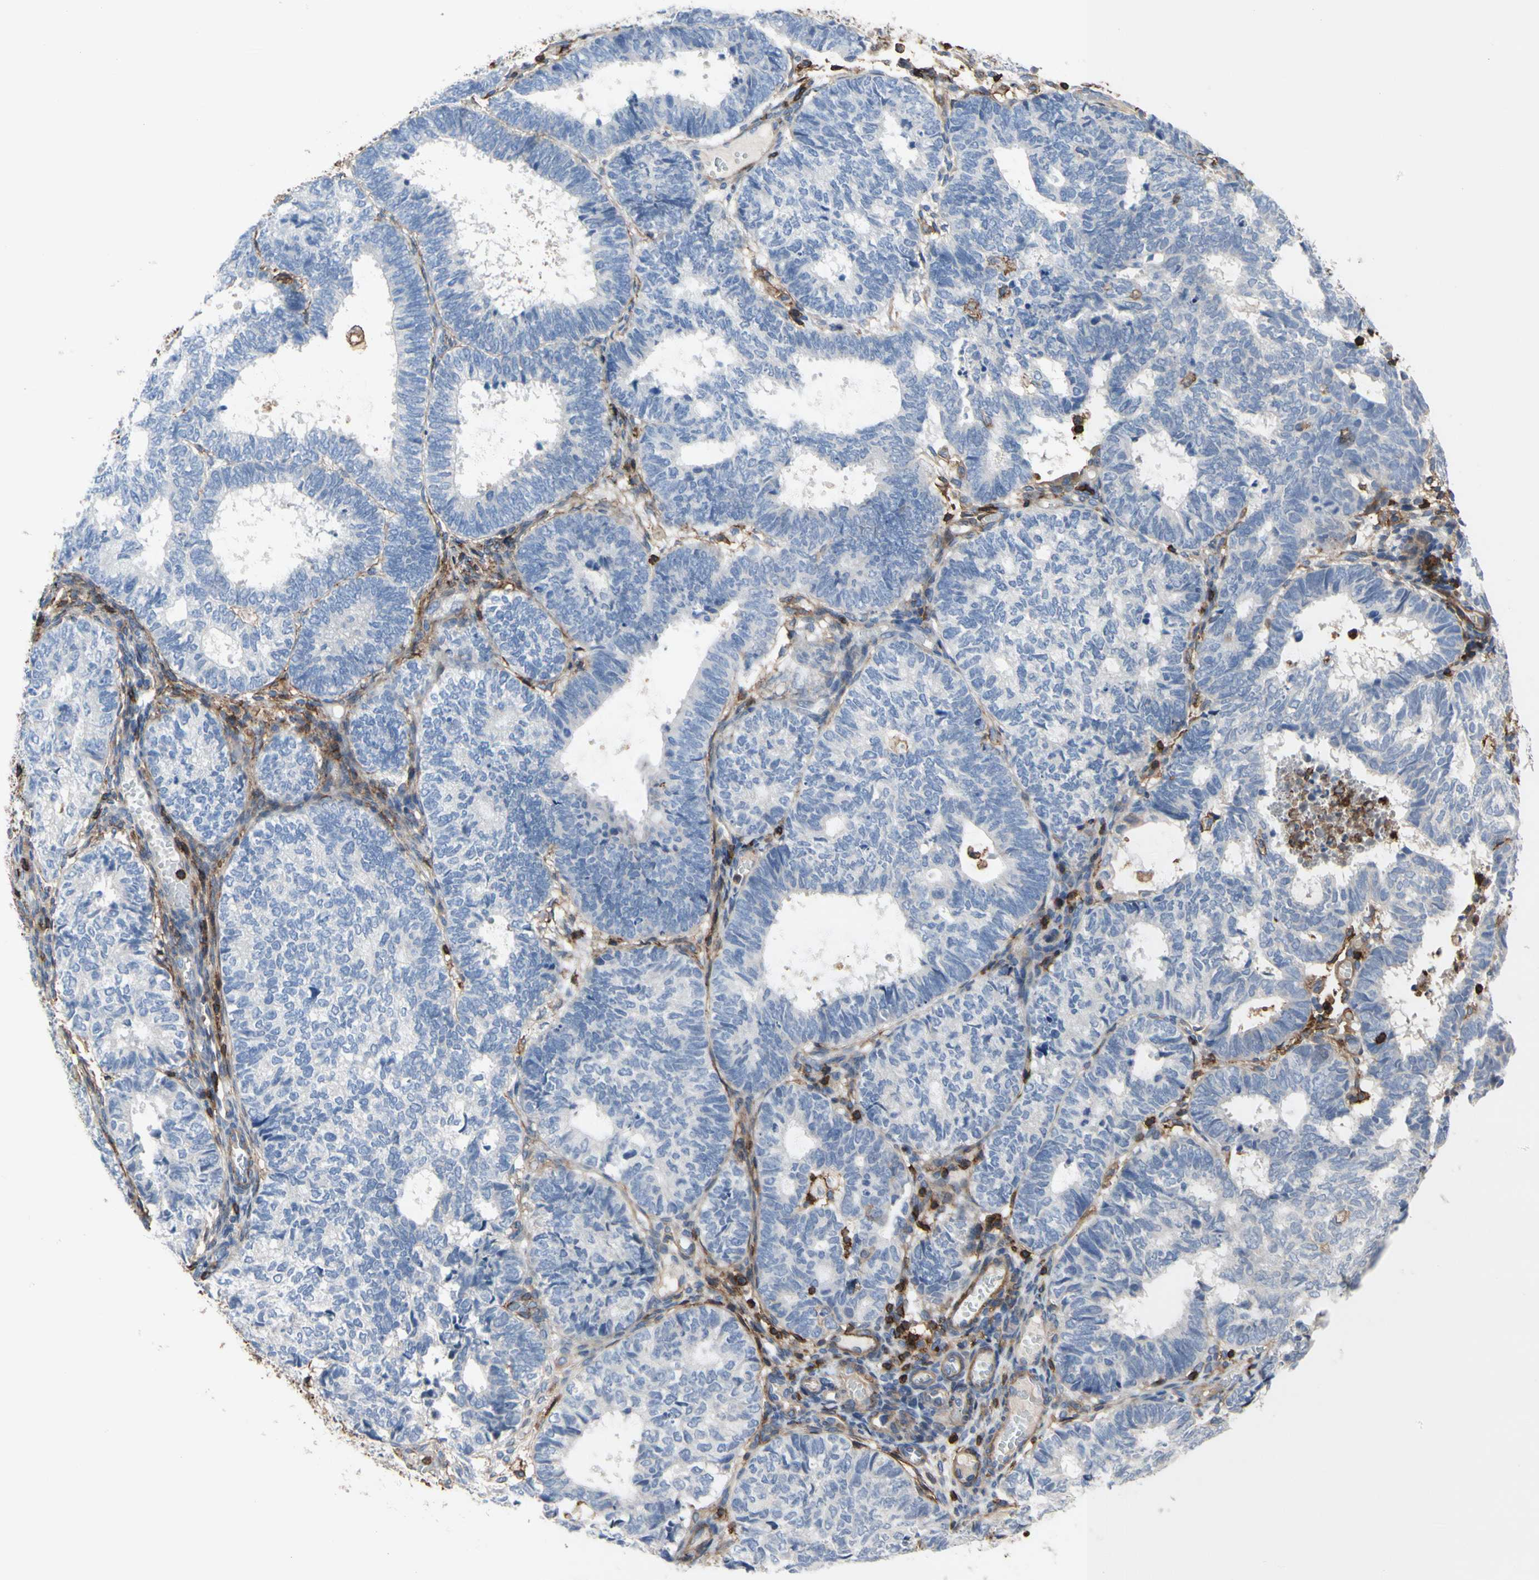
{"staining": {"intensity": "negative", "quantity": "none", "location": "none"}, "tissue": "endometrial cancer", "cell_type": "Tumor cells", "image_type": "cancer", "snomed": [{"axis": "morphology", "description": "Adenocarcinoma, NOS"}, {"axis": "topography", "description": "Uterus"}], "caption": "IHC micrograph of neoplastic tissue: human endometrial cancer (adenocarcinoma) stained with DAB (3,3'-diaminobenzidine) exhibits no significant protein positivity in tumor cells.", "gene": "ANXA6", "patient": {"sex": "female", "age": 60}}